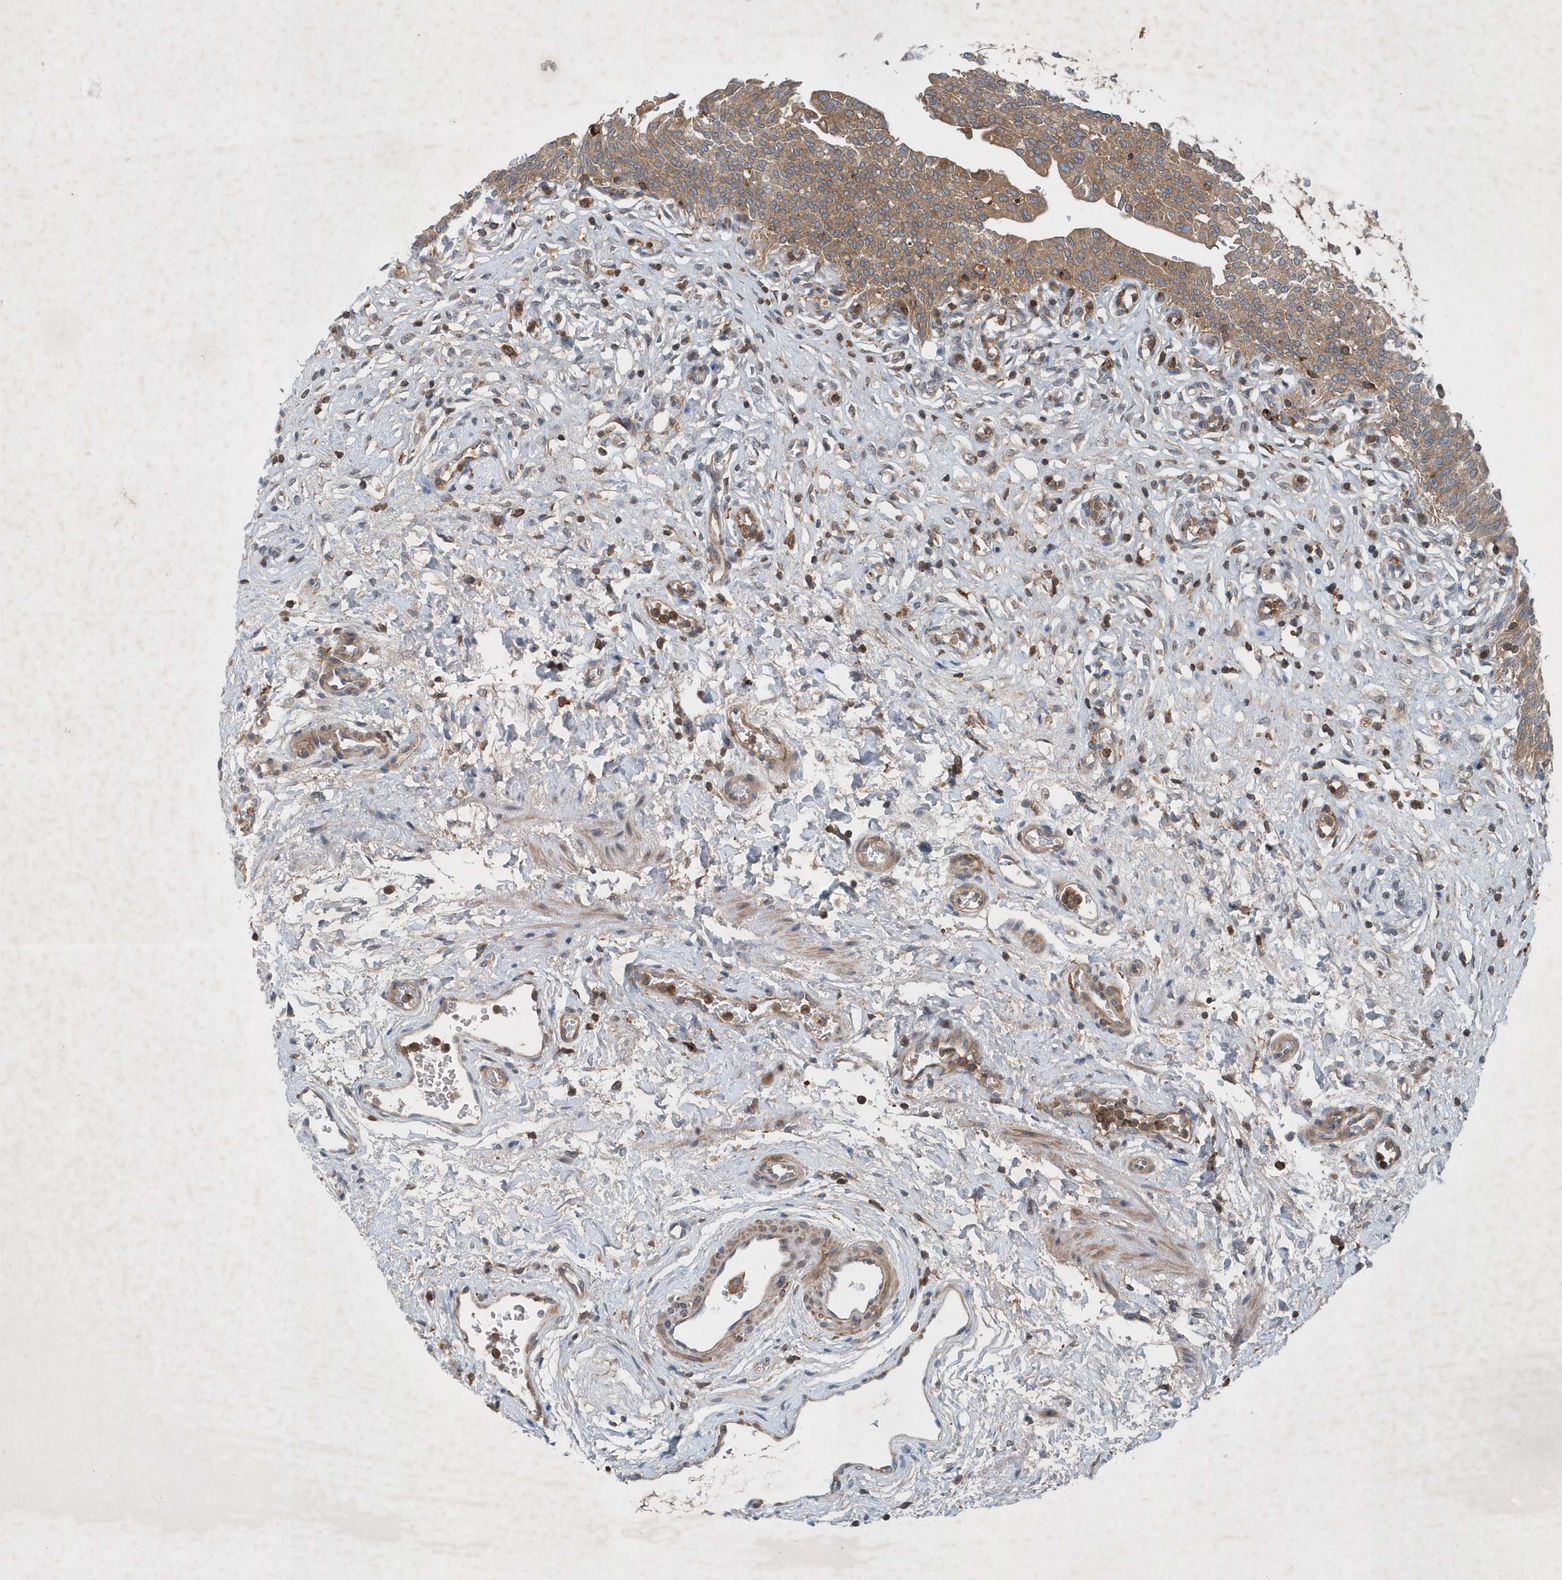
{"staining": {"intensity": "moderate", "quantity": ">75%", "location": "cytoplasmic/membranous"}, "tissue": "urinary bladder", "cell_type": "Urothelial cells", "image_type": "normal", "snomed": [{"axis": "morphology", "description": "Urothelial carcinoma, High grade"}, {"axis": "topography", "description": "Urinary bladder"}], "caption": "Human urinary bladder stained with a brown dye displays moderate cytoplasmic/membranous positive positivity in approximately >75% of urothelial cells.", "gene": "P2RY10", "patient": {"sex": "male", "age": 46}}